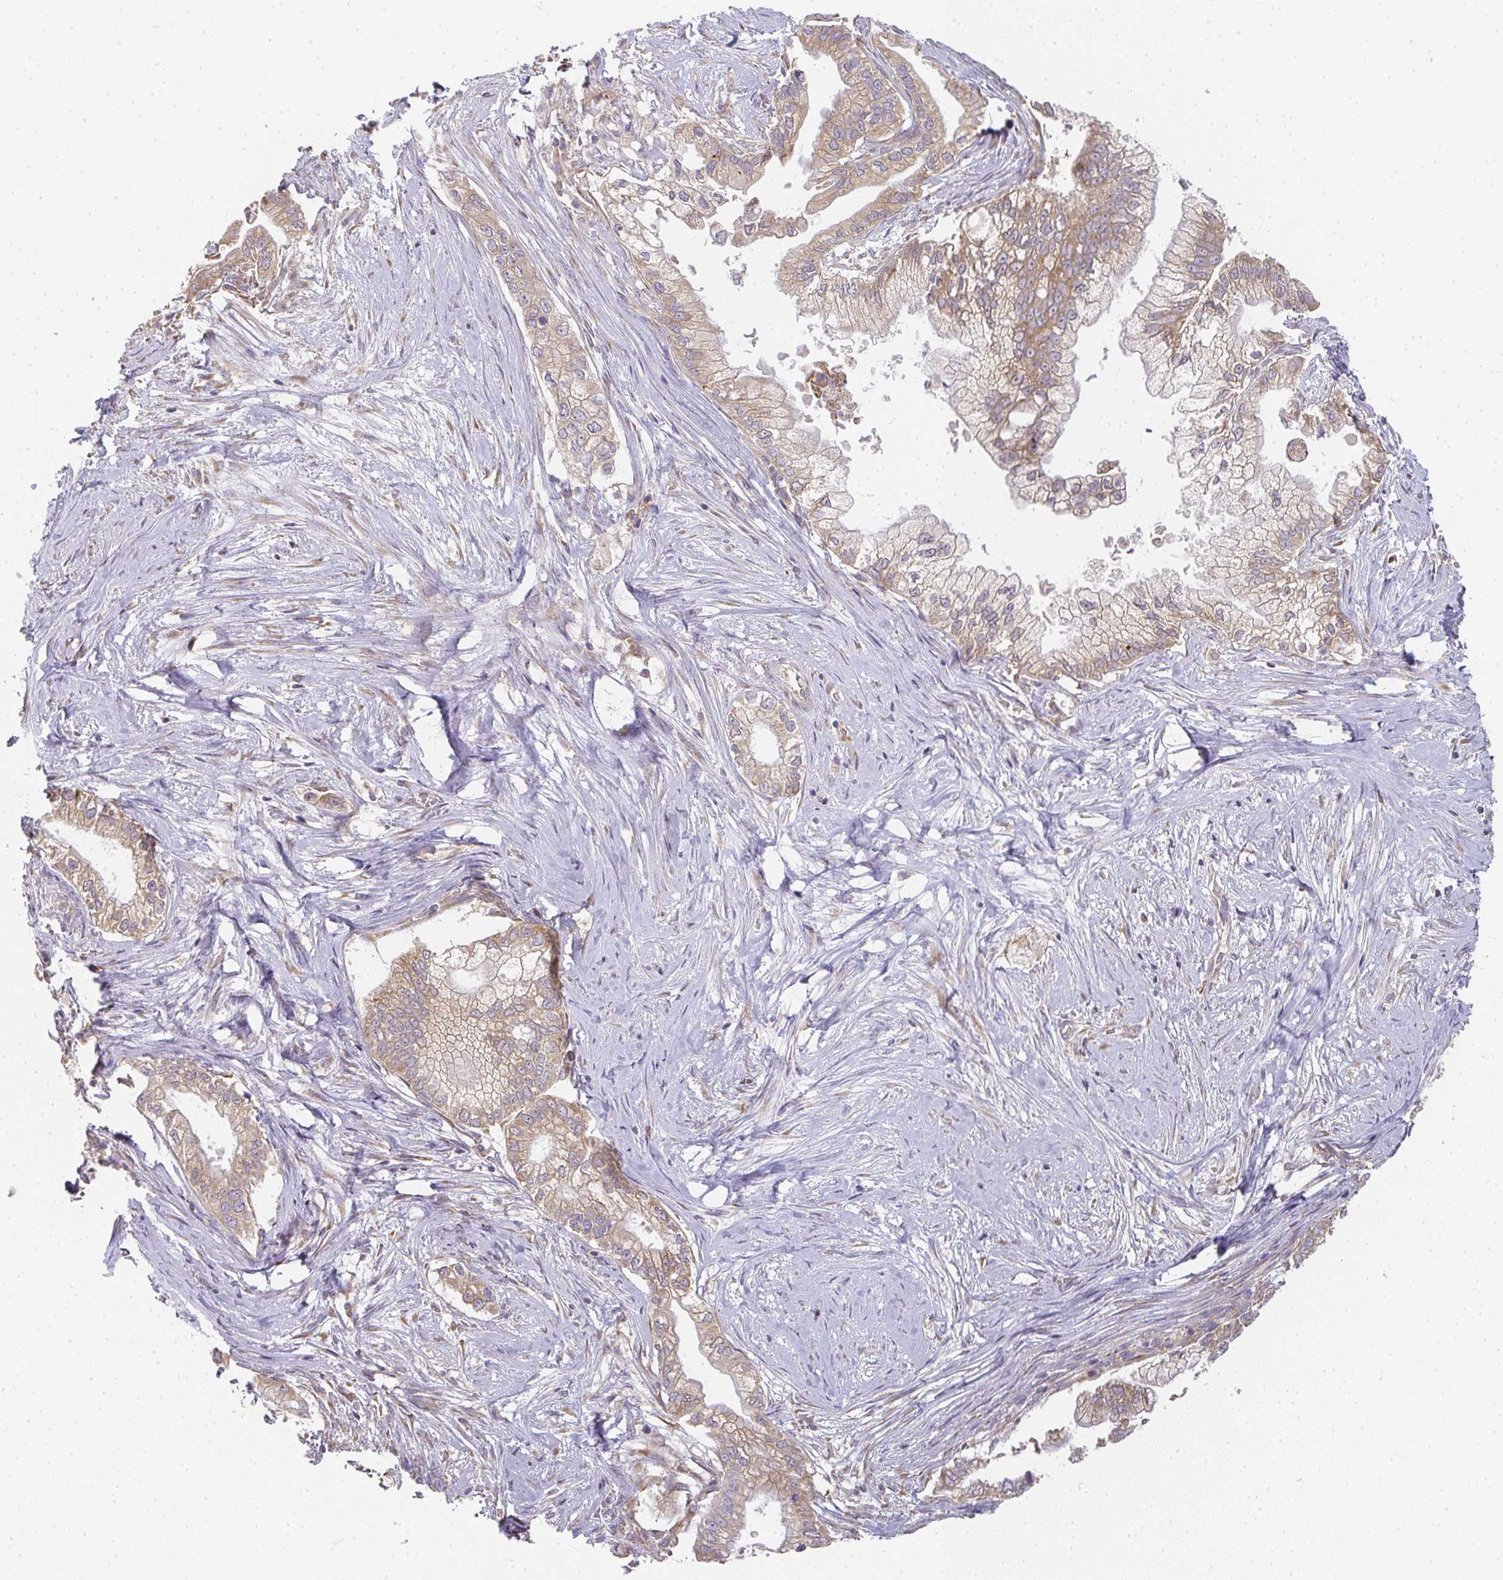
{"staining": {"intensity": "weak", "quantity": ">75%", "location": "cytoplasmic/membranous"}, "tissue": "pancreatic cancer", "cell_type": "Tumor cells", "image_type": "cancer", "snomed": [{"axis": "morphology", "description": "Adenocarcinoma, NOS"}, {"axis": "topography", "description": "Pancreas"}], "caption": "Immunohistochemical staining of adenocarcinoma (pancreatic) demonstrates low levels of weak cytoplasmic/membranous protein expression in about >75% of tumor cells. (IHC, brightfield microscopy, high magnification).", "gene": "SLC35B3", "patient": {"sex": "male", "age": 70}}